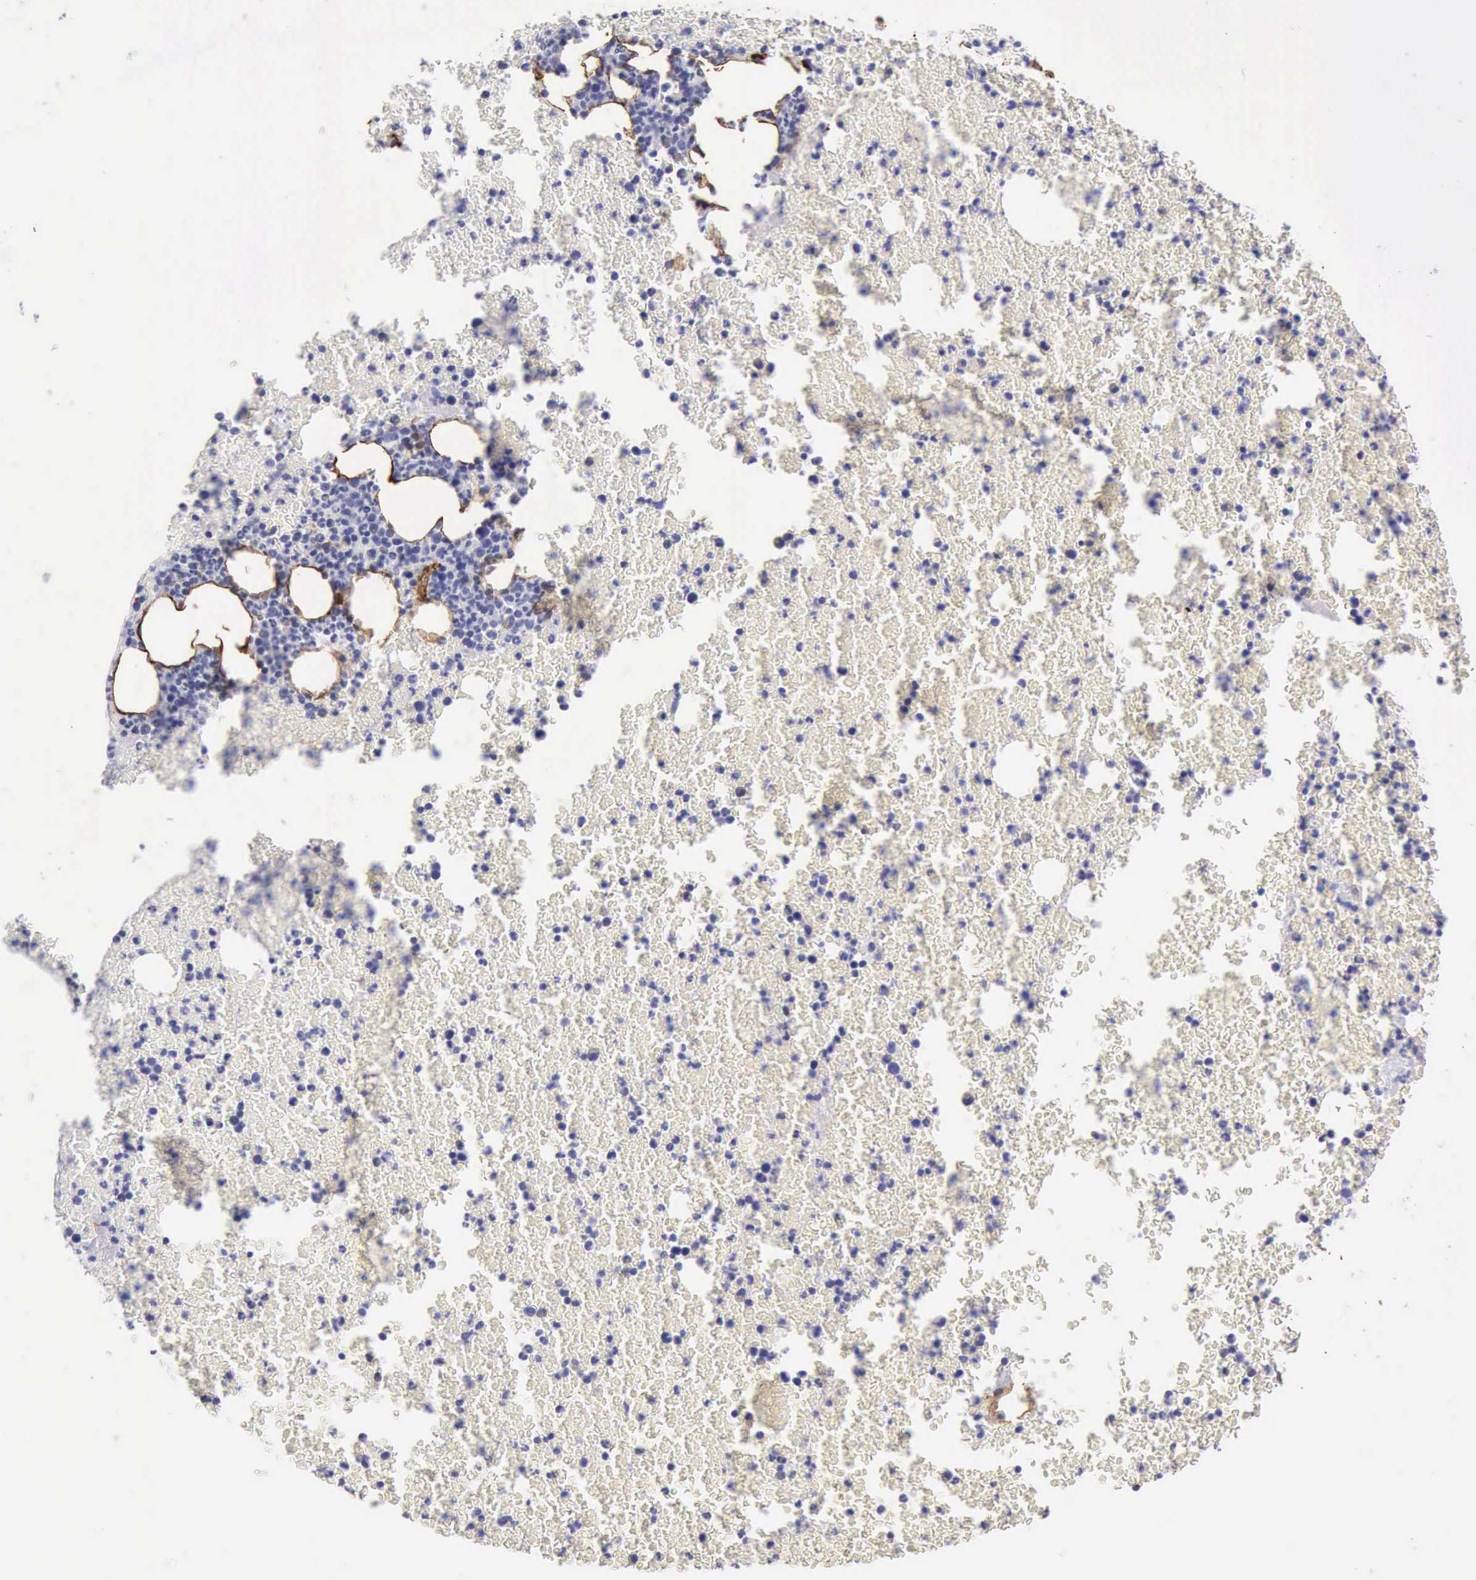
{"staining": {"intensity": "negative", "quantity": "none", "location": "none"}, "tissue": "bone marrow", "cell_type": "Hematopoietic cells", "image_type": "normal", "snomed": [{"axis": "morphology", "description": "Normal tissue, NOS"}, {"axis": "topography", "description": "Bone marrow"}], "caption": "Immunohistochemical staining of normal human bone marrow displays no significant staining in hematopoietic cells. Brightfield microscopy of immunohistochemistry (IHC) stained with DAB (3,3'-diaminobenzidine) (brown) and hematoxylin (blue), captured at high magnification.", "gene": "AOC3", "patient": {"sex": "female", "age": 52}}